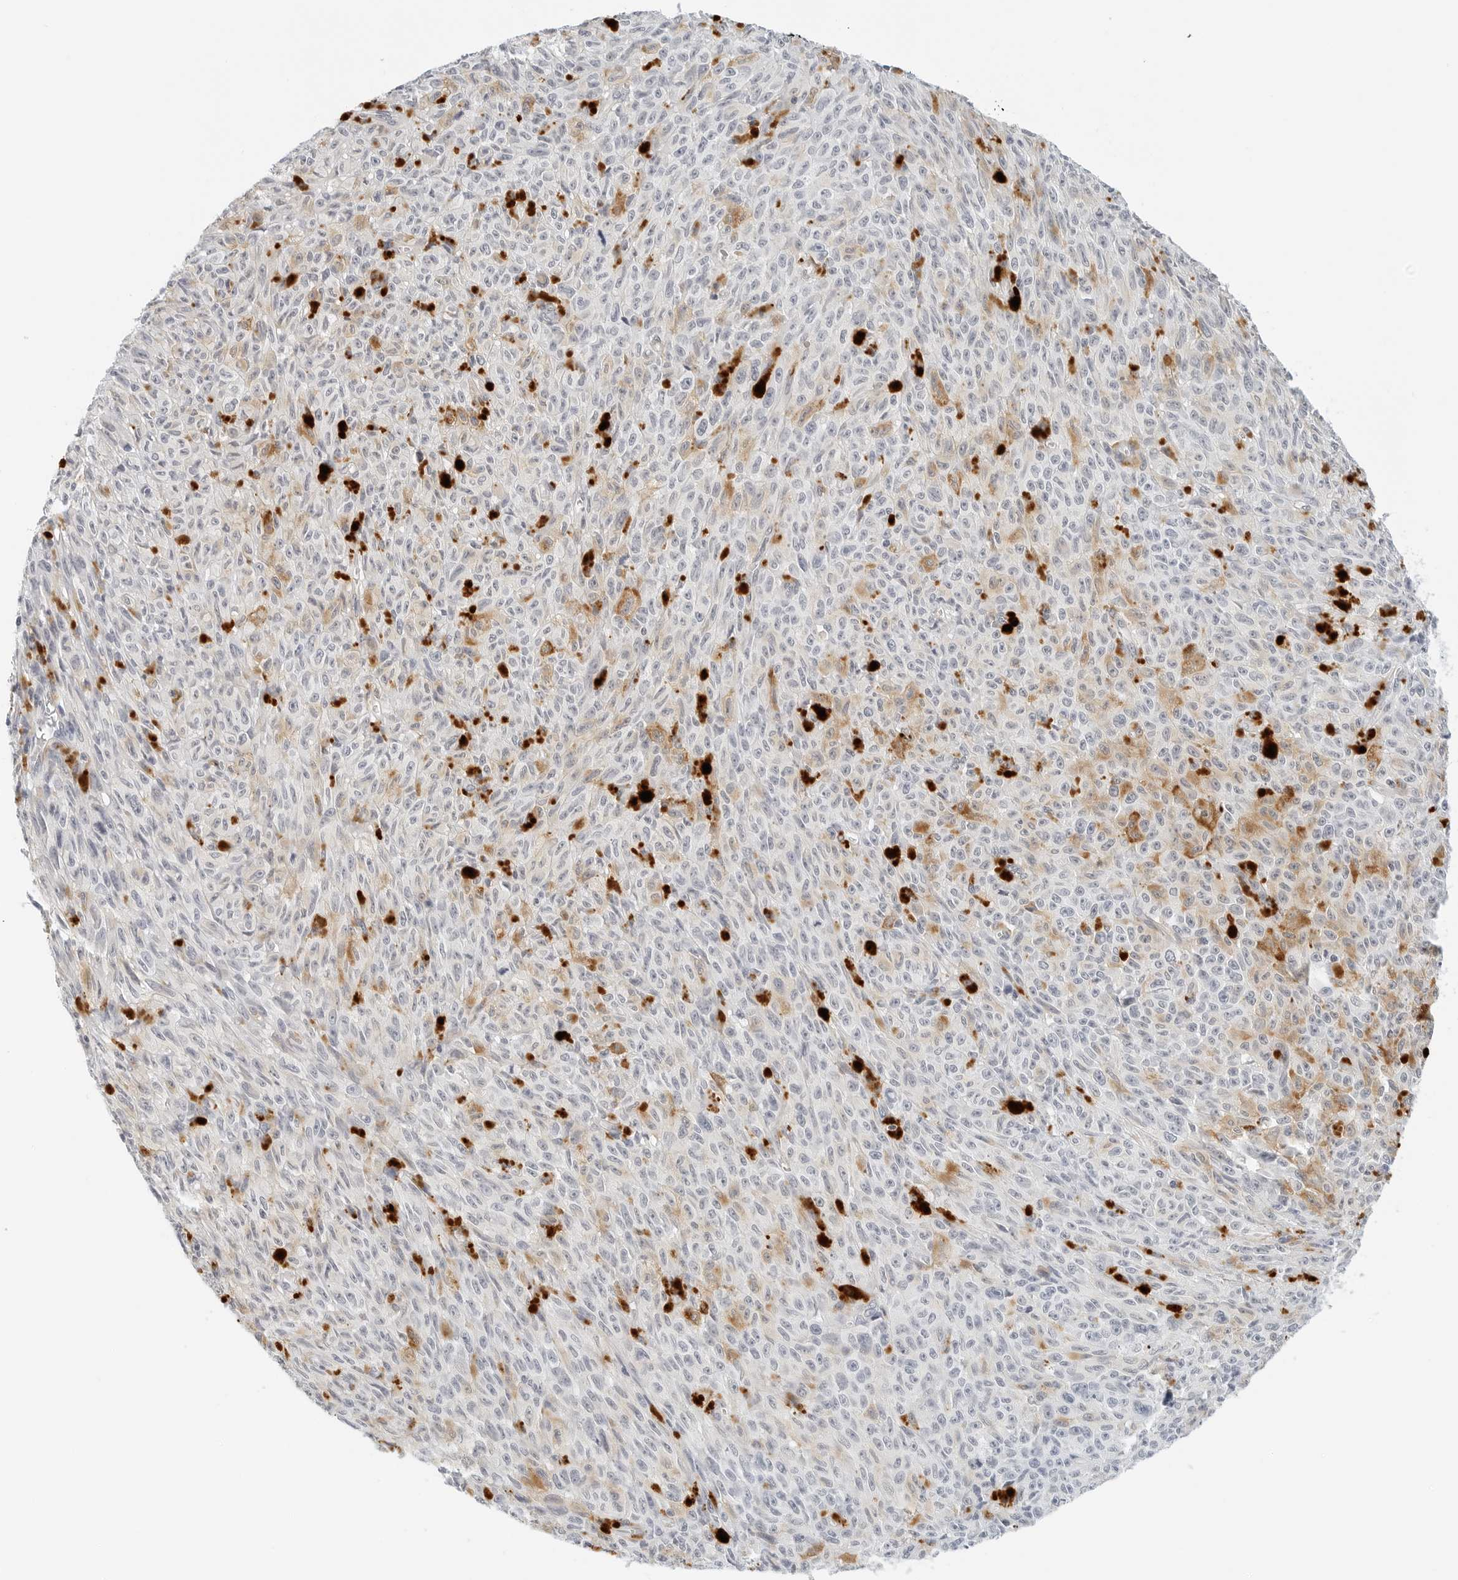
{"staining": {"intensity": "negative", "quantity": "none", "location": "none"}, "tissue": "melanoma", "cell_type": "Tumor cells", "image_type": "cancer", "snomed": [{"axis": "morphology", "description": "Malignant melanoma, NOS"}, {"axis": "topography", "description": "Skin"}], "caption": "IHC of human melanoma shows no staining in tumor cells.", "gene": "PKDCC", "patient": {"sex": "female", "age": 82}}